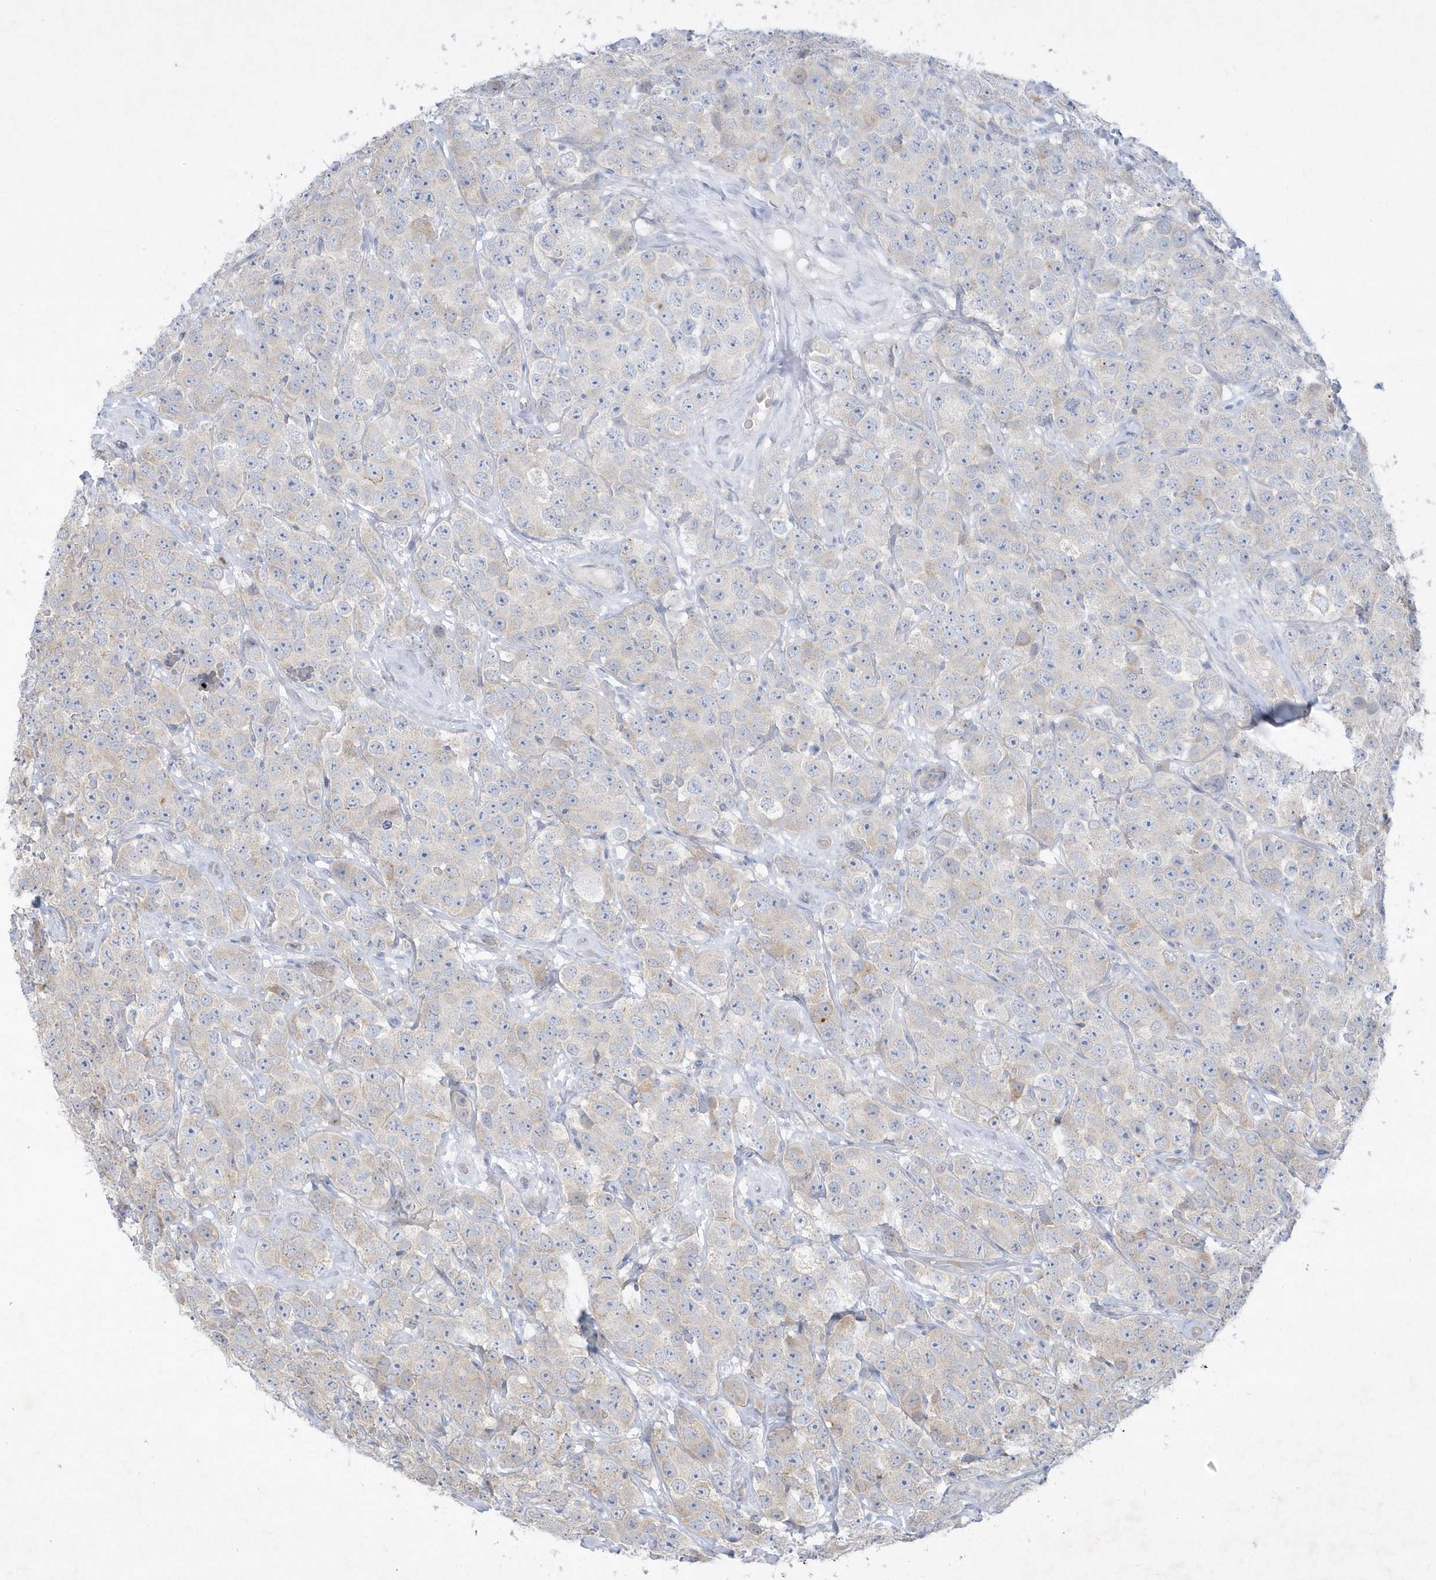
{"staining": {"intensity": "negative", "quantity": "none", "location": "none"}, "tissue": "testis cancer", "cell_type": "Tumor cells", "image_type": "cancer", "snomed": [{"axis": "morphology", "description": "Seminoma, NOS"}, {"axis": "topography", "description": "Testis"}], "caption": "Testis seminoma stained for a protein using immunohistochemistry displays no expression tumor cells.", "gene": "LARS1", "patient": {"sex": "male", "age": 28}}